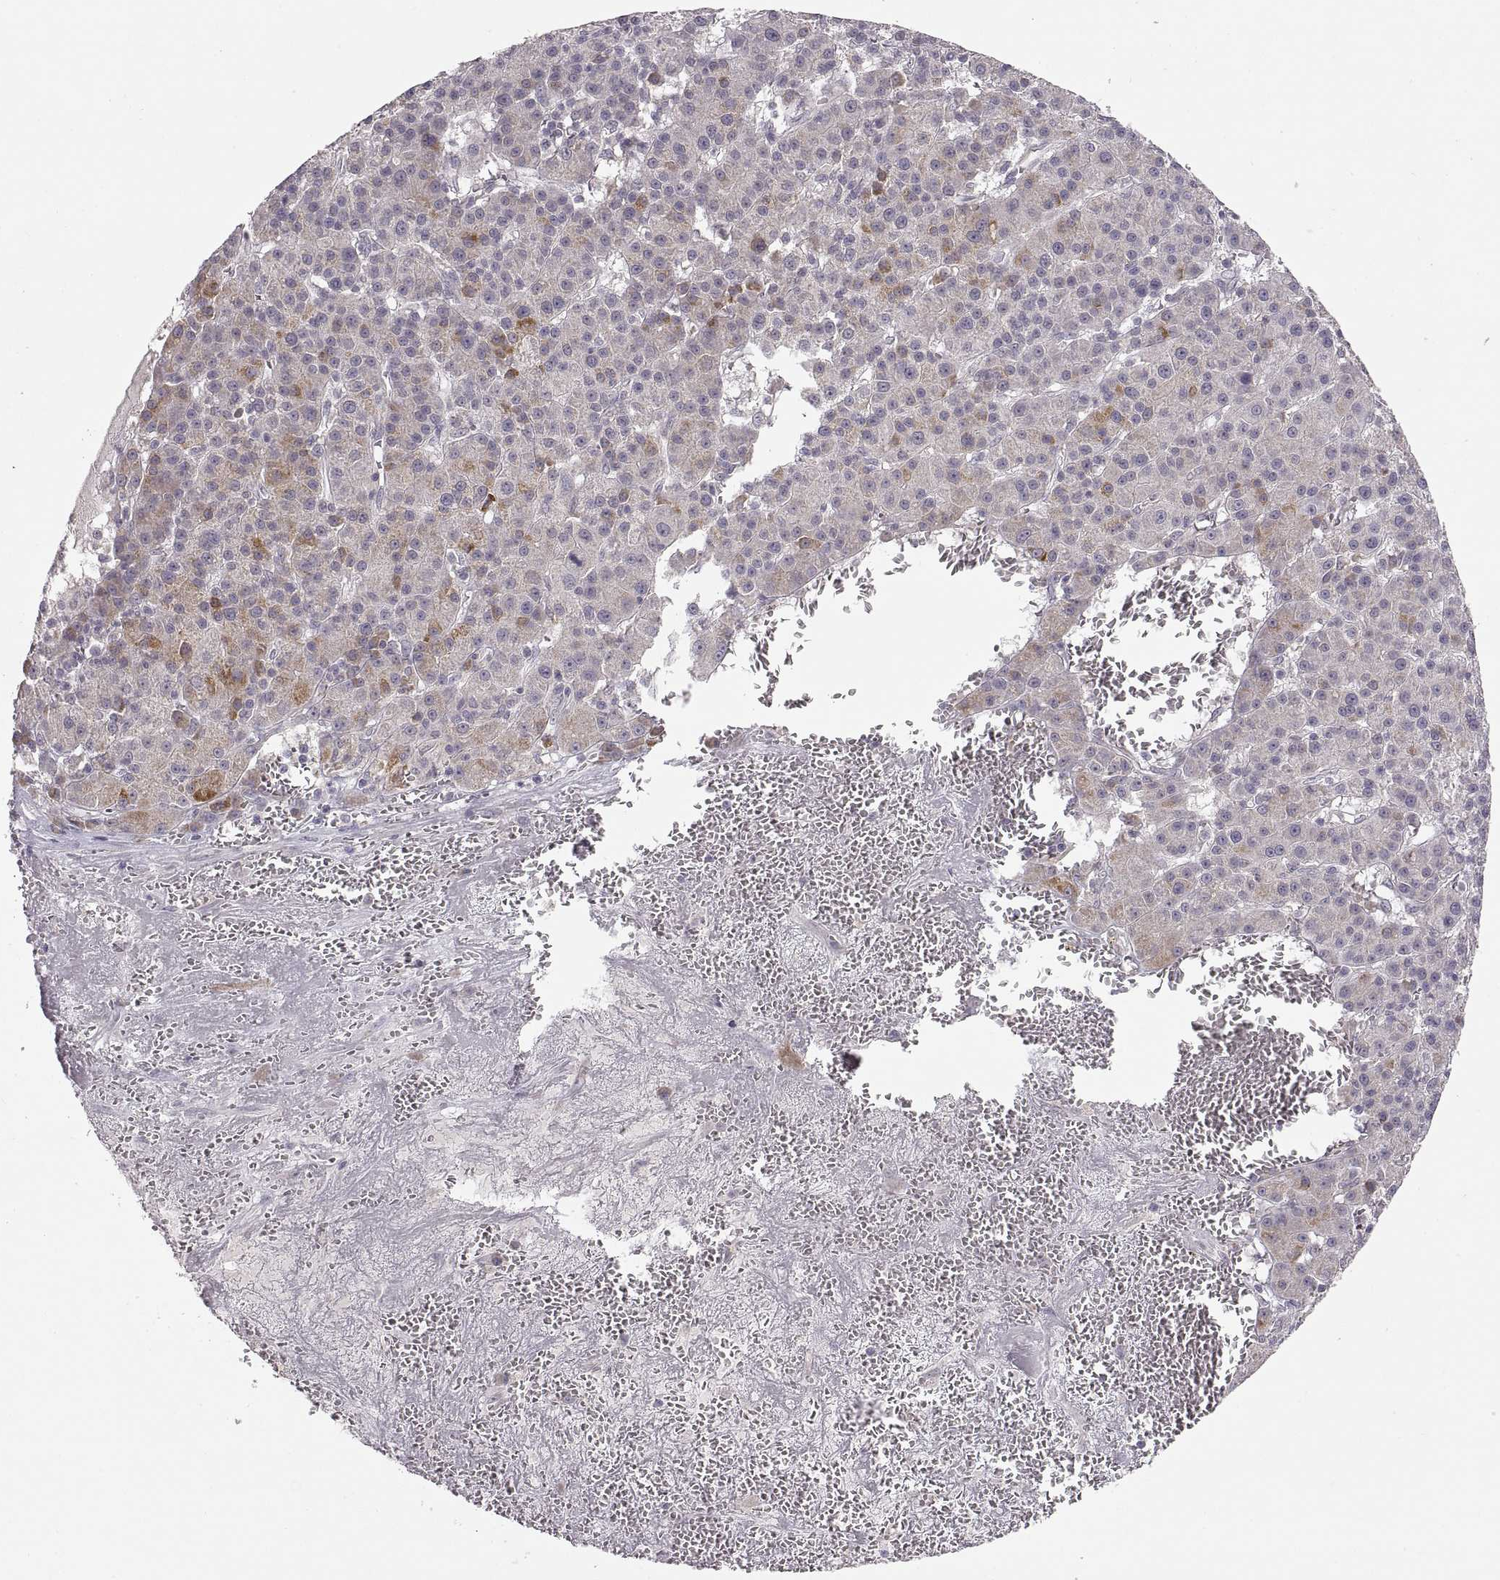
{"staining": {"intensity": "moderate", "quantity": "<25%", "location": "cytoplasmic/membranous"}, "tissue": "liver cancer", "cell_type": "Tumor cells", "image_type": "cancer", "snomed": [{"axis": "morphology", "description": "Carcinoma, Hepatocellular, NOS"}, {"axis": "topography", "description": "Liver"}], "caption": "DAB (3,3'-diaminobenzidine) immunohistochemical staining of liver cancer demonstrates moderate cytoplasmic/membranous protein expression in approximately <25% of tumor cells.", "gene": "HMGCR", "patient": {"sex": "female", "age": 60}}